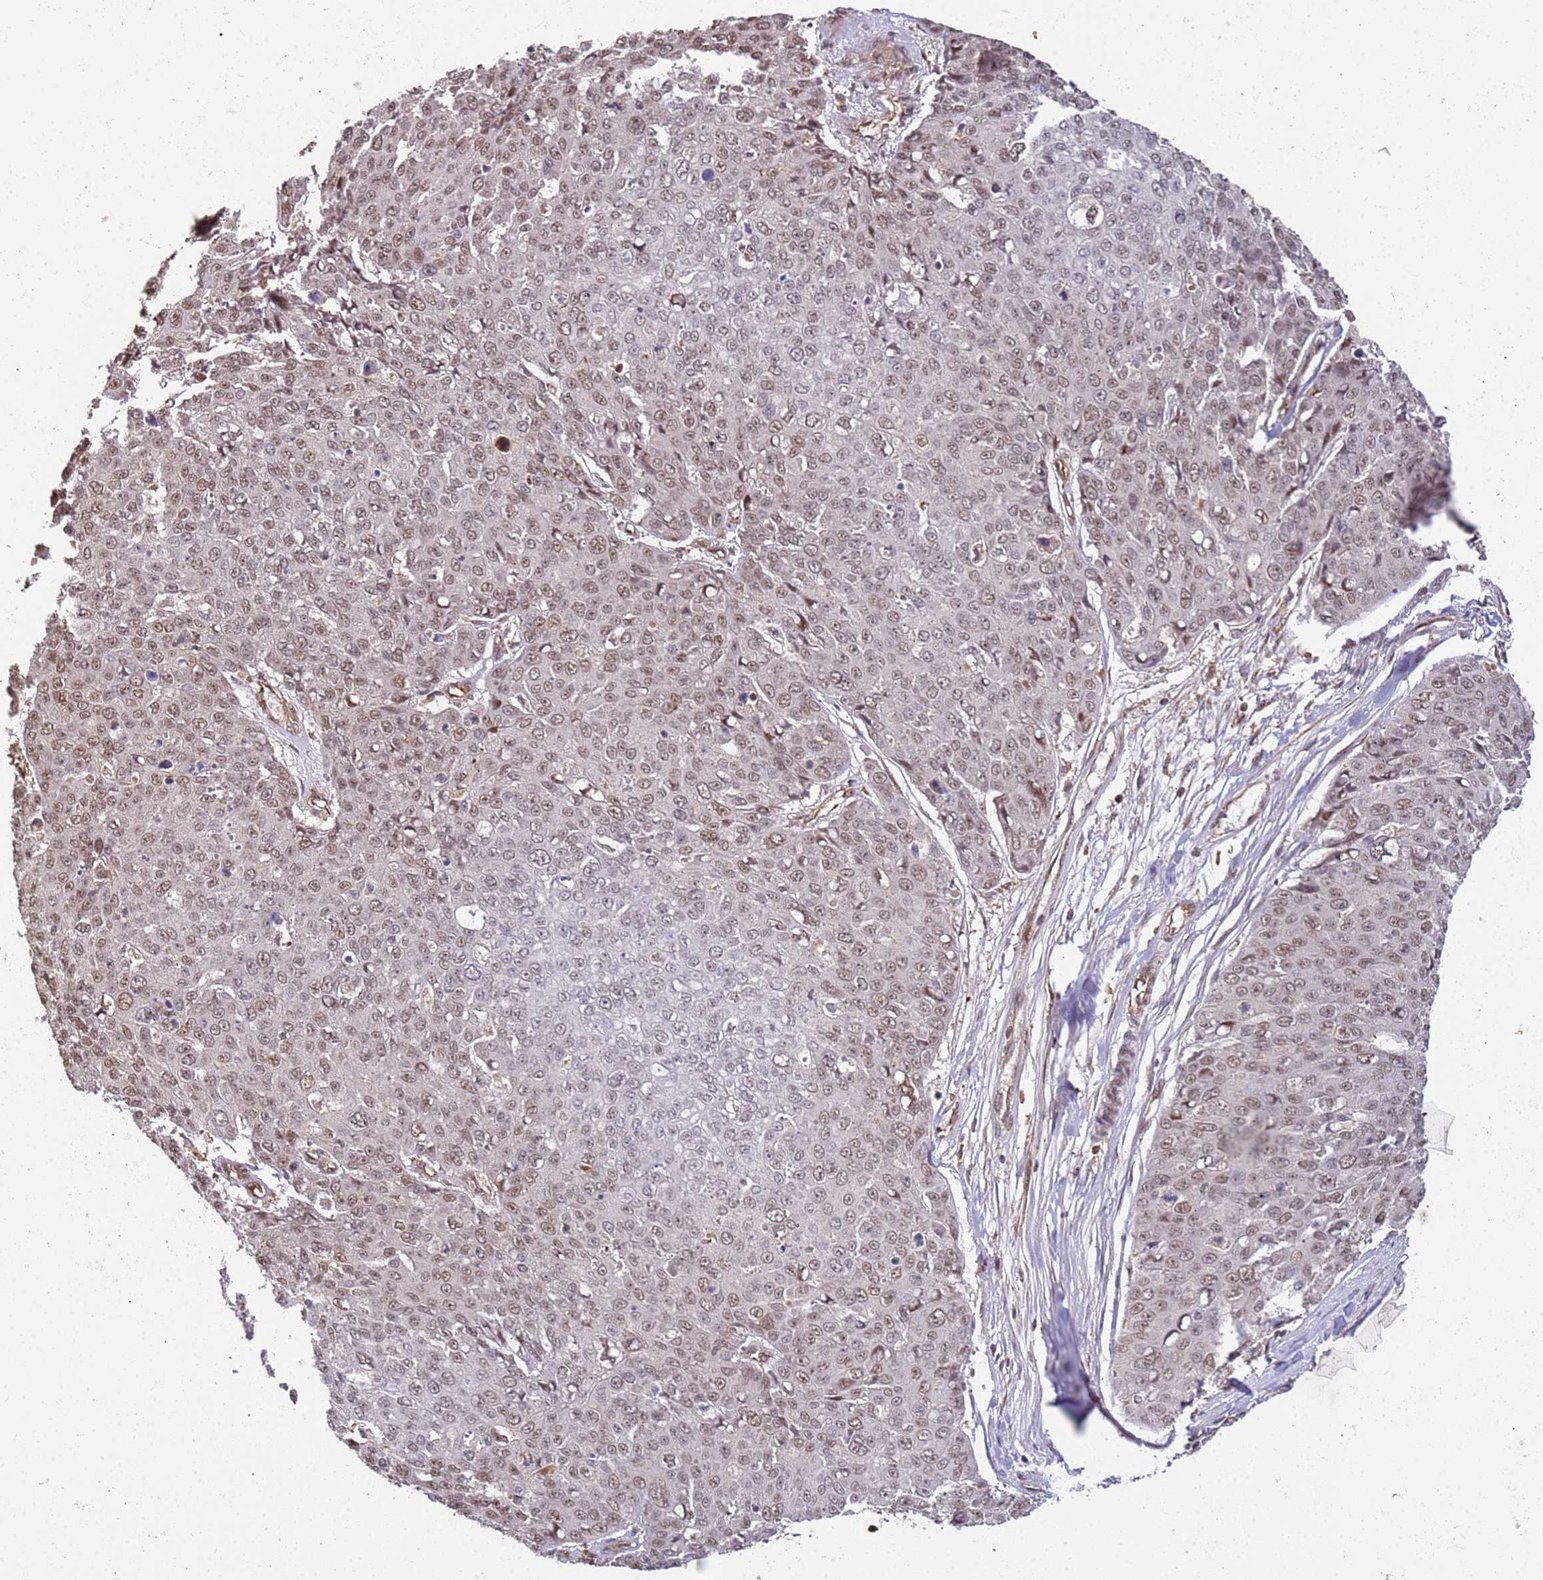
{"staining": {"intensity": "moderate", "quantity": ">75%", "location": "nuclear"}, "tissue": "skin cancer", "cell_type": "Tumor cells", "image_type": "cancer", "snomed": [{"axis": "morphology", "description": "Squamous cell carcinoma, NOS"}, {"axis": "topography", "description": "Skin"}], "caption": "Skin cancer (squamous cell carcinoma) tissue exhibits moderate nuclear positivity in approximately >75% of tumor cells, visualized by immunohistochemistry. (IHC, brightfield microscopy, high magnification).", "gene": "ST18", "patient": {"sex": "male", "age": 71}}